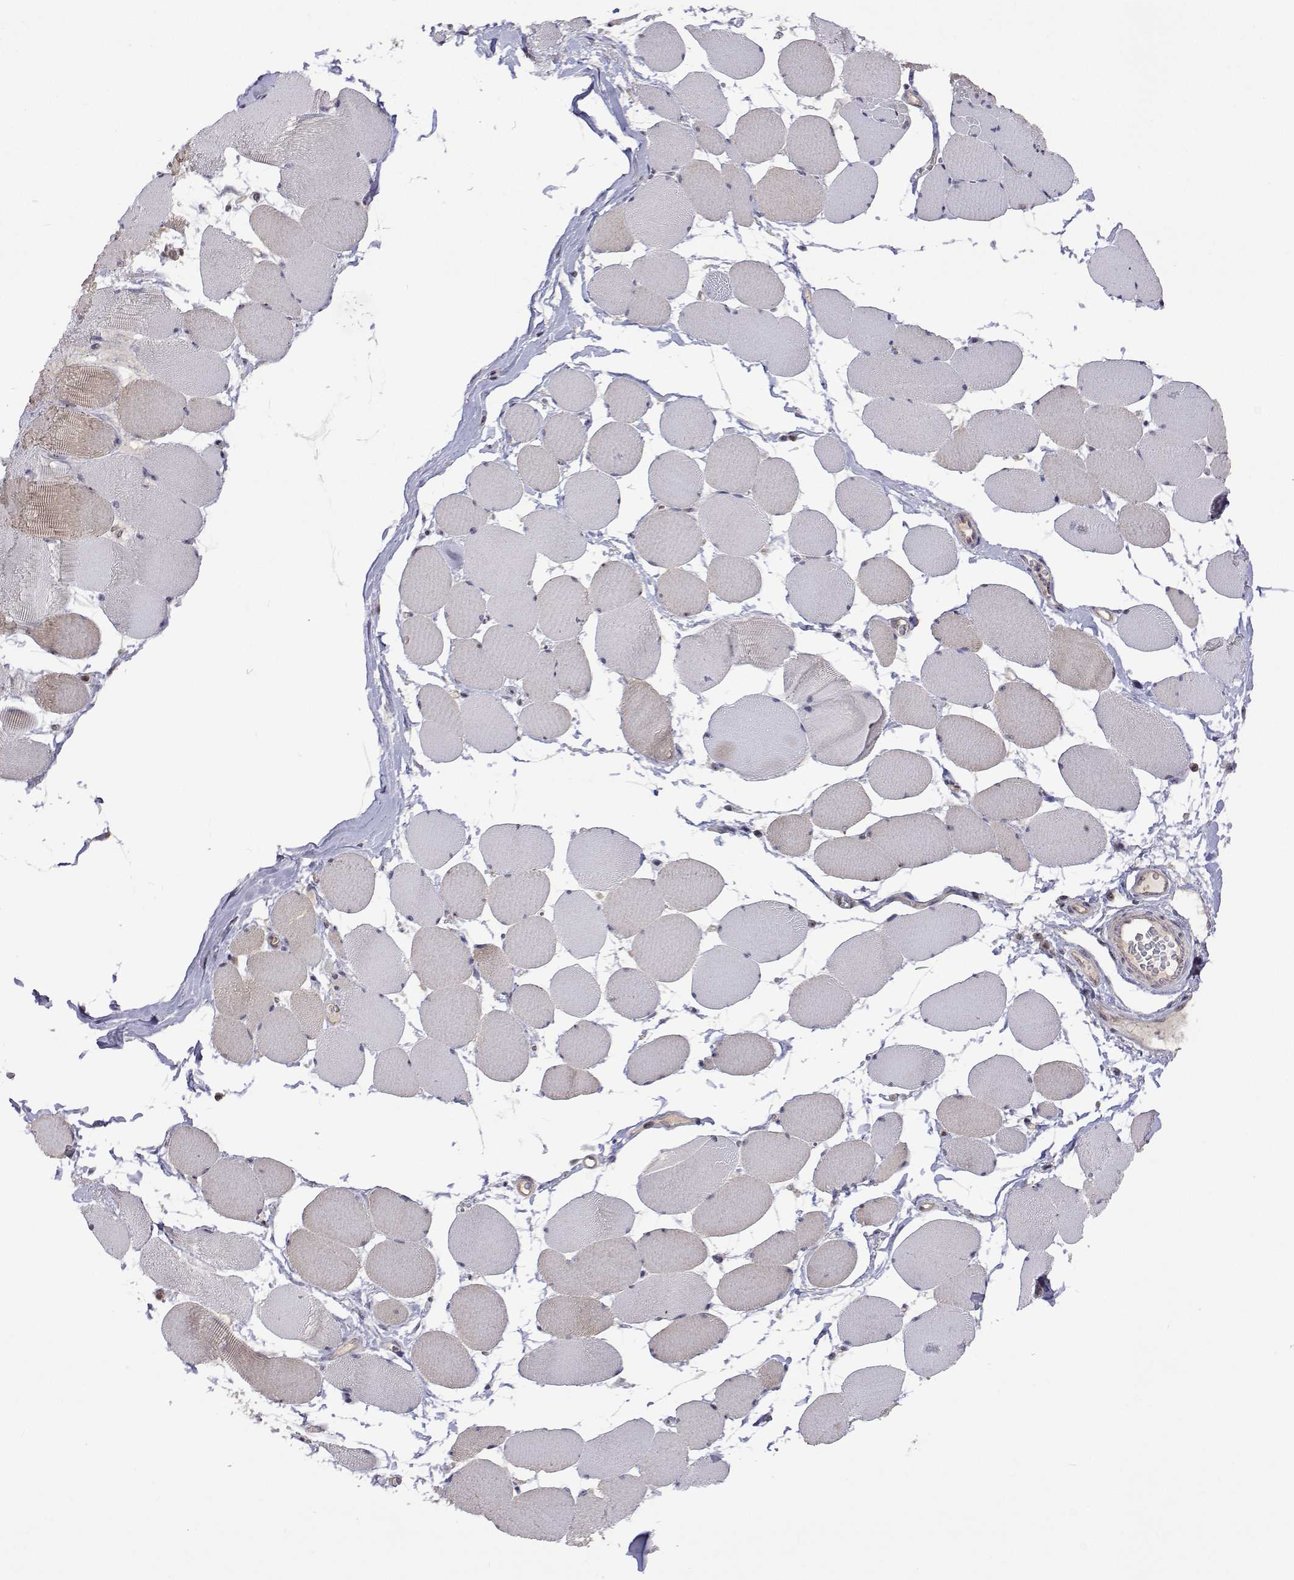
{"staining": {"intensity": "weak", "quantity": "<25%", "location": "none"}, "tissue": "skeletal muscle", "cell_type": "Myocytes", "image_type": "normal", "snomed": [{"axis": "morphology", "description": "Normal tissue, NOS"}, {"axis": "topography", "description": "Skeletal muscle"}], "caption": "Skeletal muscle stained for a protein using immunohistochemistry reveals no expression myocytes.", "gene": "NHP2", "patient": {"sex": "female", "age": 75}}